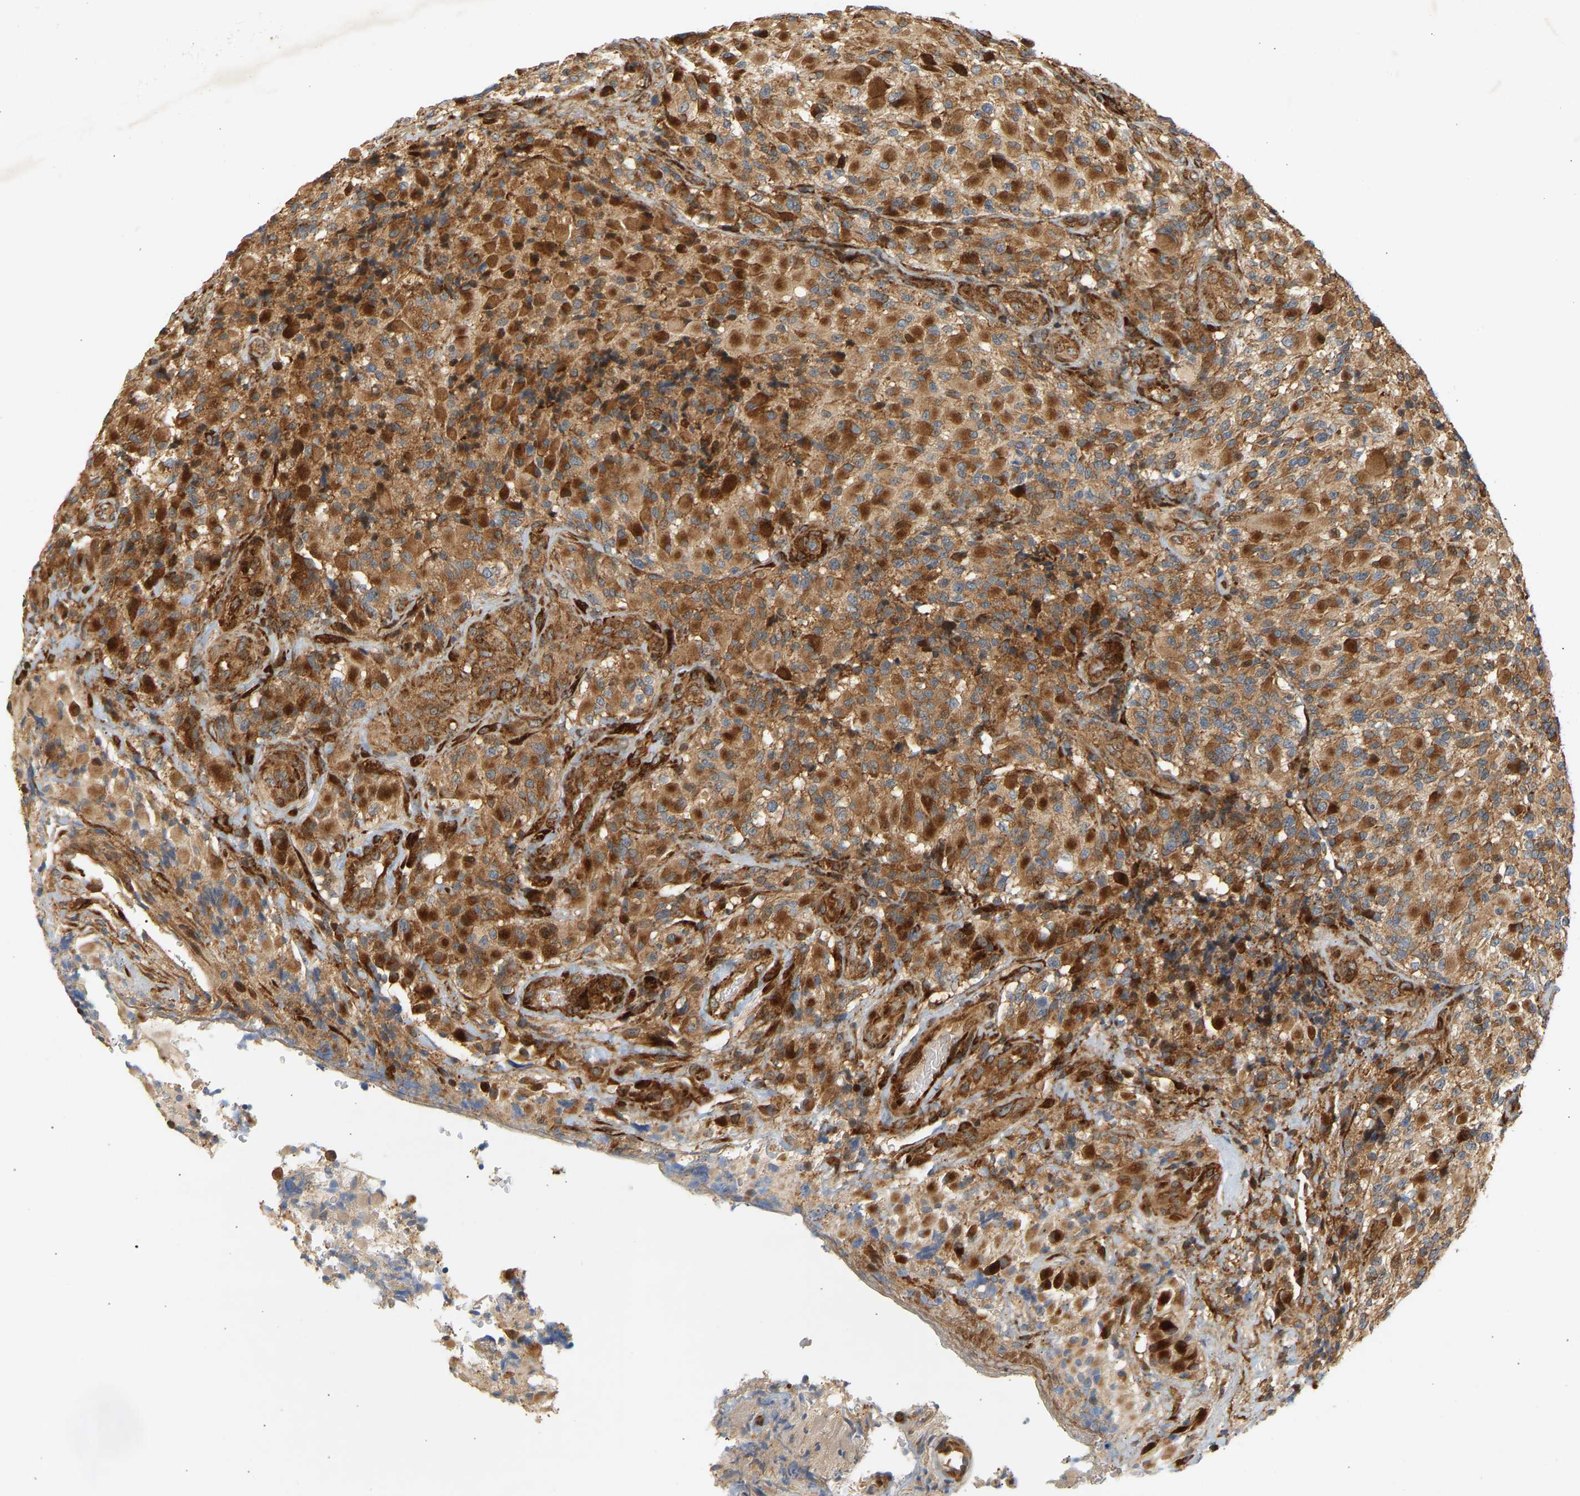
{"staining": {"intensity": "strong", "quantity": ">75%", "location": "cytoplasmic/membranous"}, "tissue": "glioma", "cell_type": "Tumor cells", "image_type": "cancer", "snomed": [{"axis": "morphology", "description": "Glioma, malignant, High grade"}, {"axis": "topography", "description": "Brain"}], "caption": "This micrograph exhibits glioma stained with immunohistochemistry to label a protein in brown. The cytoplasmic/membranous of tumor cells show strong positivity for the protein. Nuclei are counter-stained blue.", "gene": "RPS14", "patient": {"sex": "male", "age": 71}}